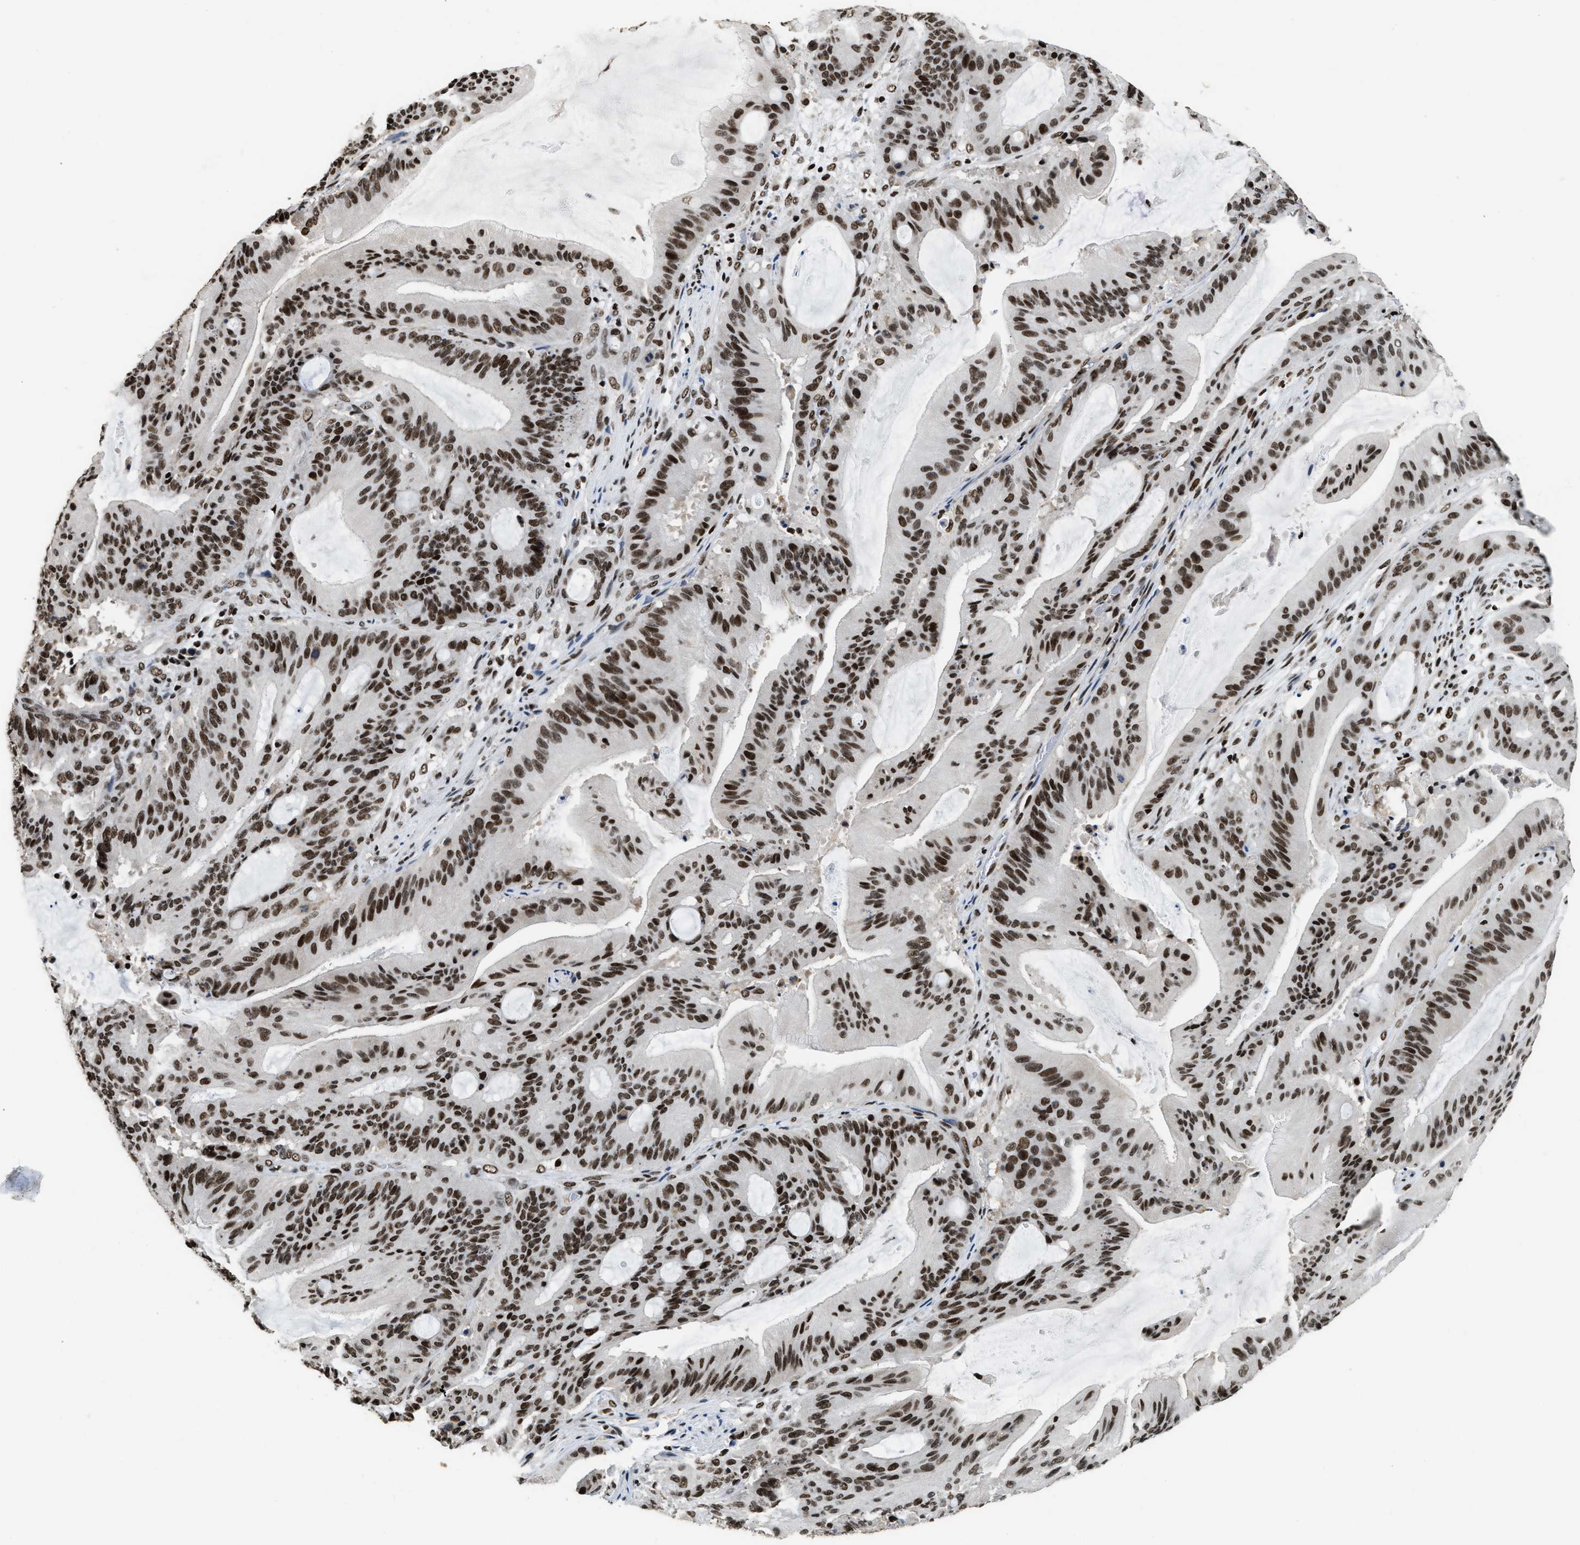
{"staining": {"intensity": "strong", "quantity": ">75%", "location": "nuclear"}, "tissue": "liver cancer", "cell_type": "Tumor cells", "image_type": "cancer", "snomed": [{"axis": "morphology", "description": "Normal tissue, NOS"}, {"axis": "morphology", "description": "Cholangiocarcinoma"}, {"axis": "topography", "description": "Liver"}, {"axis": "topography", "description": "Peripheral nerve tissue"}], "caption": "An immunohistochemistry histopathology image of tumor tissue is shown. Protein staining in brown shows strong nuclear positivity in liver cancer (cholangiocarcinoma) within tumor cells.", "gene": "RAD21", "patient": {"sex": "female", "age": 73}}